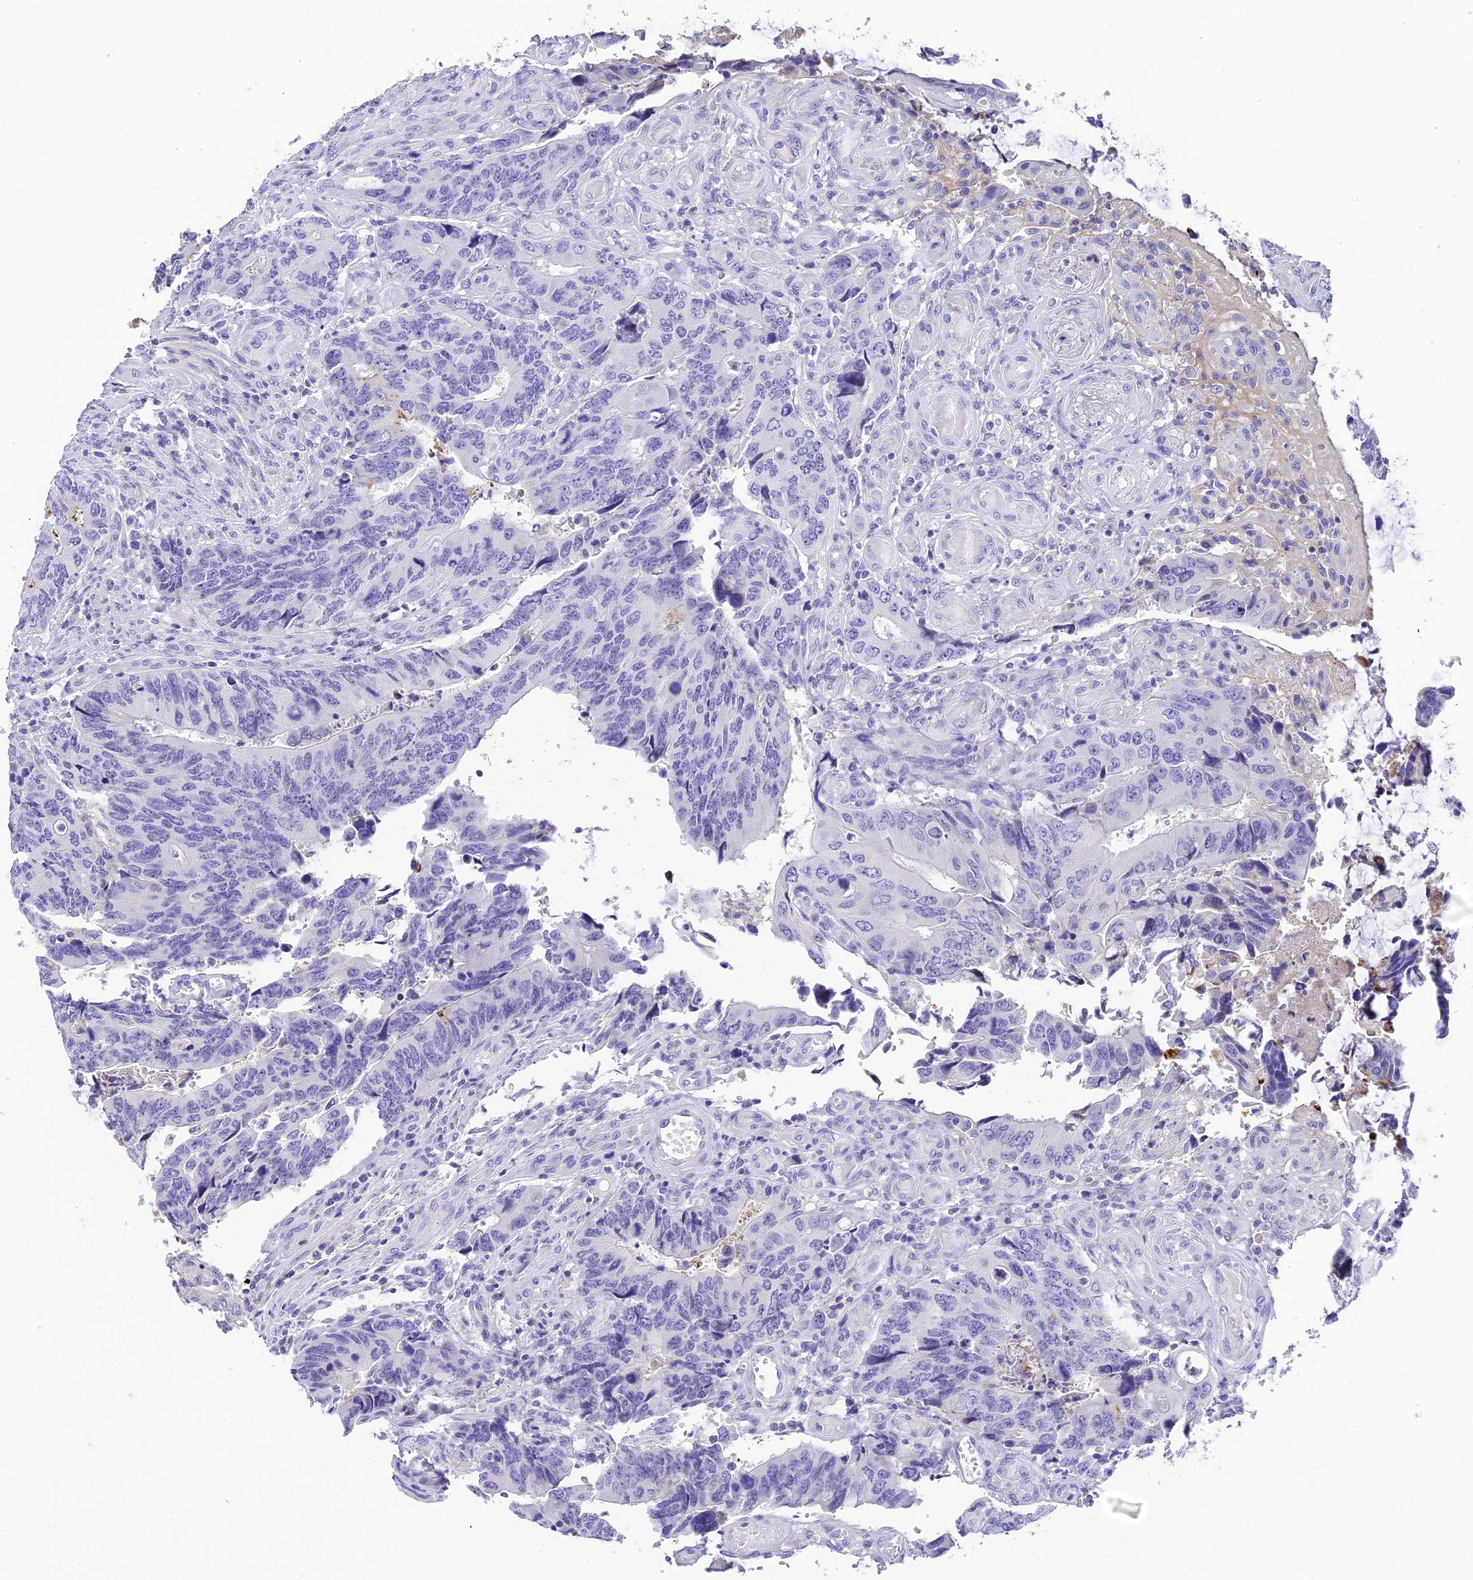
{"staining": {"intensity": "negative", "quantity": "none", "location": "none"}, "tissue": "colorectal cancer", "cell_type": "Tumor cells", "image_type": "cancer", "snomed": [{"axis": "morphology", "description": "Adenocarcinoma, NOS"}, {"axis": "topography", "description": "Colon"}], "caption": "Immunohistochemistry (IHC) image of colorectal cancer (adenocarcinoma) stained for a protein (brown), which reveals no expression in tumor cells. The staining is performed using DAB (3,3'-diaminobenzidine) brown chromogen with nuclei counter-stained in using hematoxylin.", "gene": "C12orf29", "patient": {"sex": "male", "age": 87}}